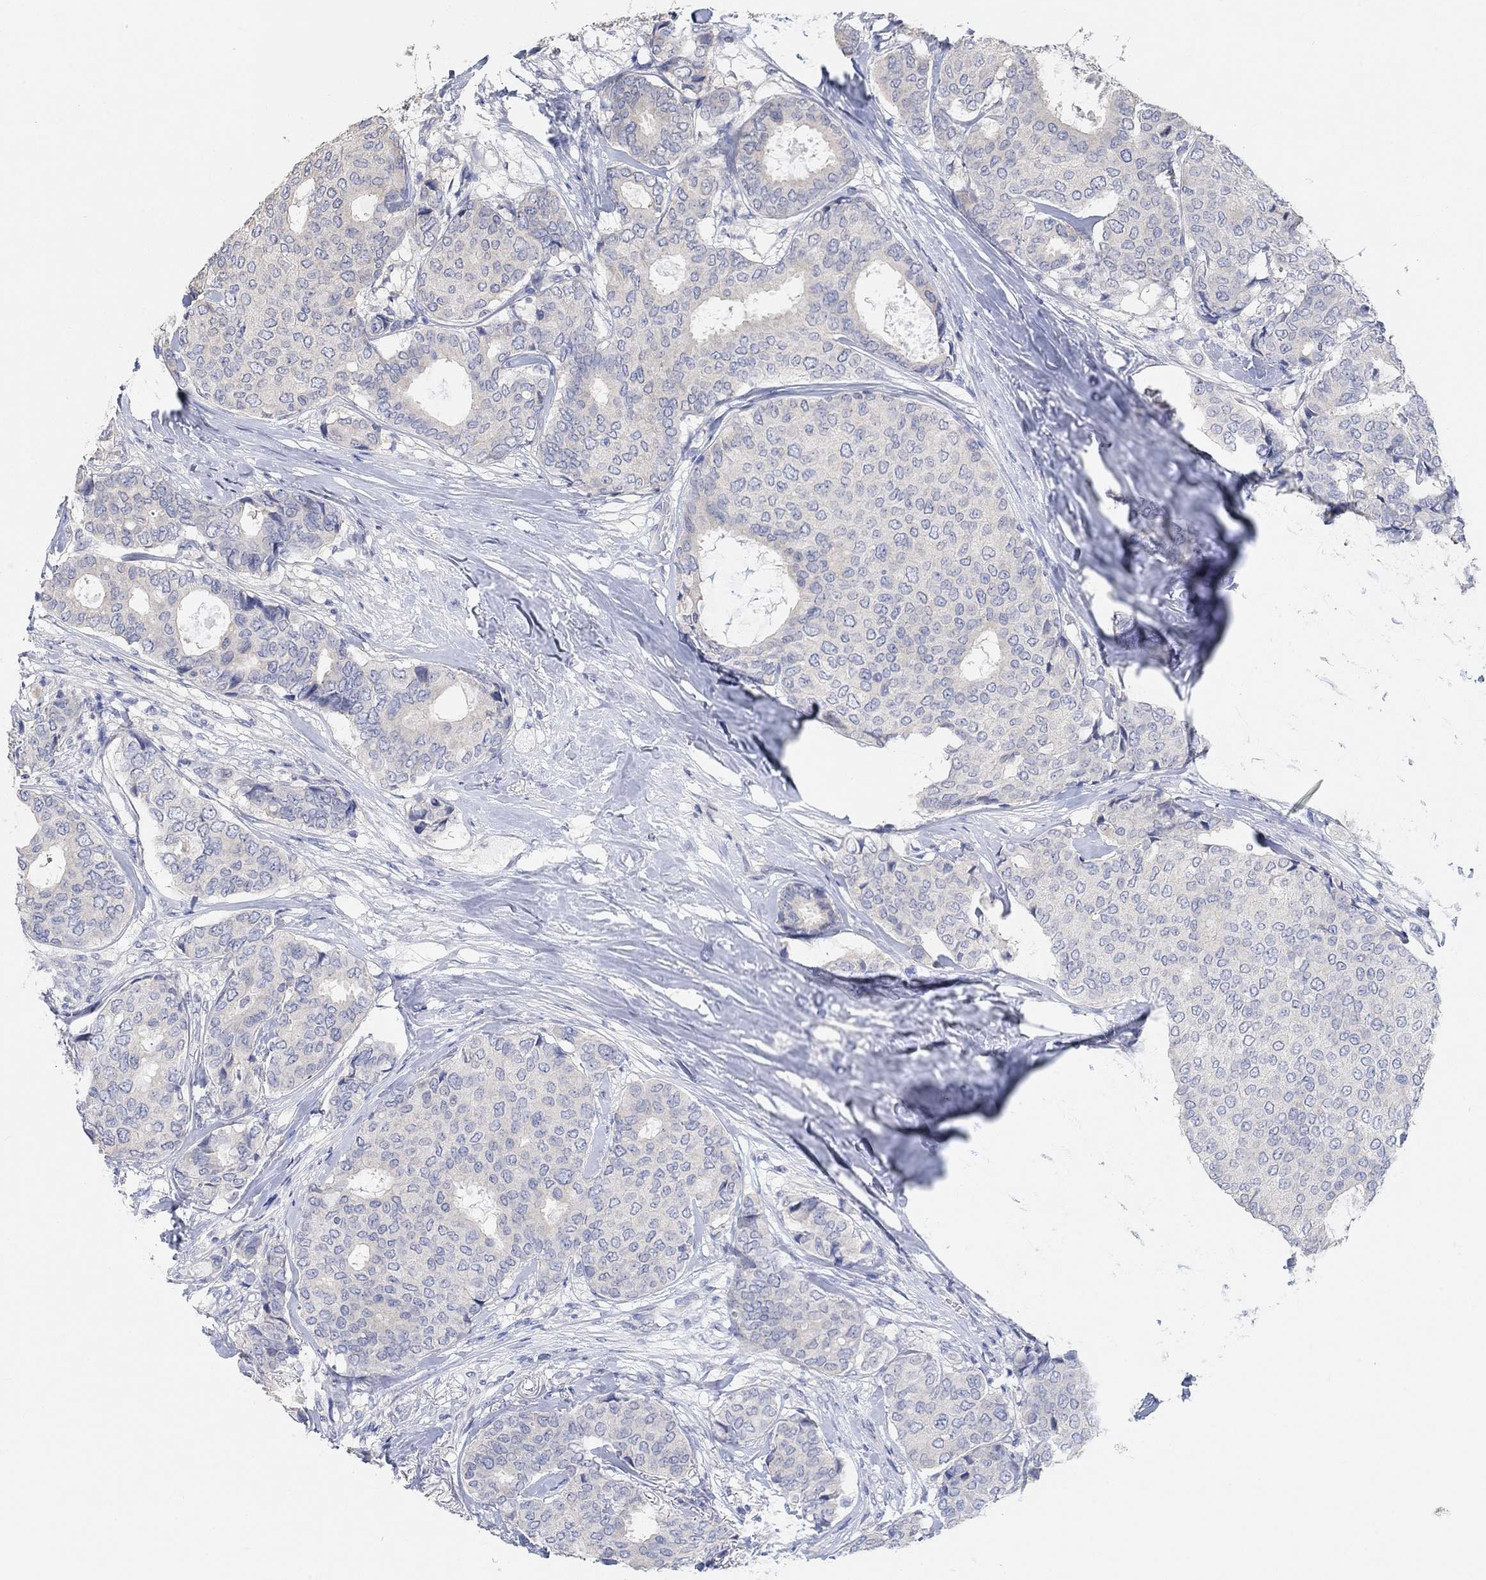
{"staining": {"intensity": "negative", "quantity": "none", "location": "none"}, "tissue": "breast cancer", "cell_type": "Tumor cells", "image_type": "cancer", "snomed": [{"axis": "morphology", "description": "Duct carcinoma"}, {"axis": "topography", "description": "Breast"}], "caption": "There is no significant staining in tumor cells of infiltrating ductal carcinoma (breast).", "gene": "NLRP14", "patient": {"sex": "female", "age": 75}}